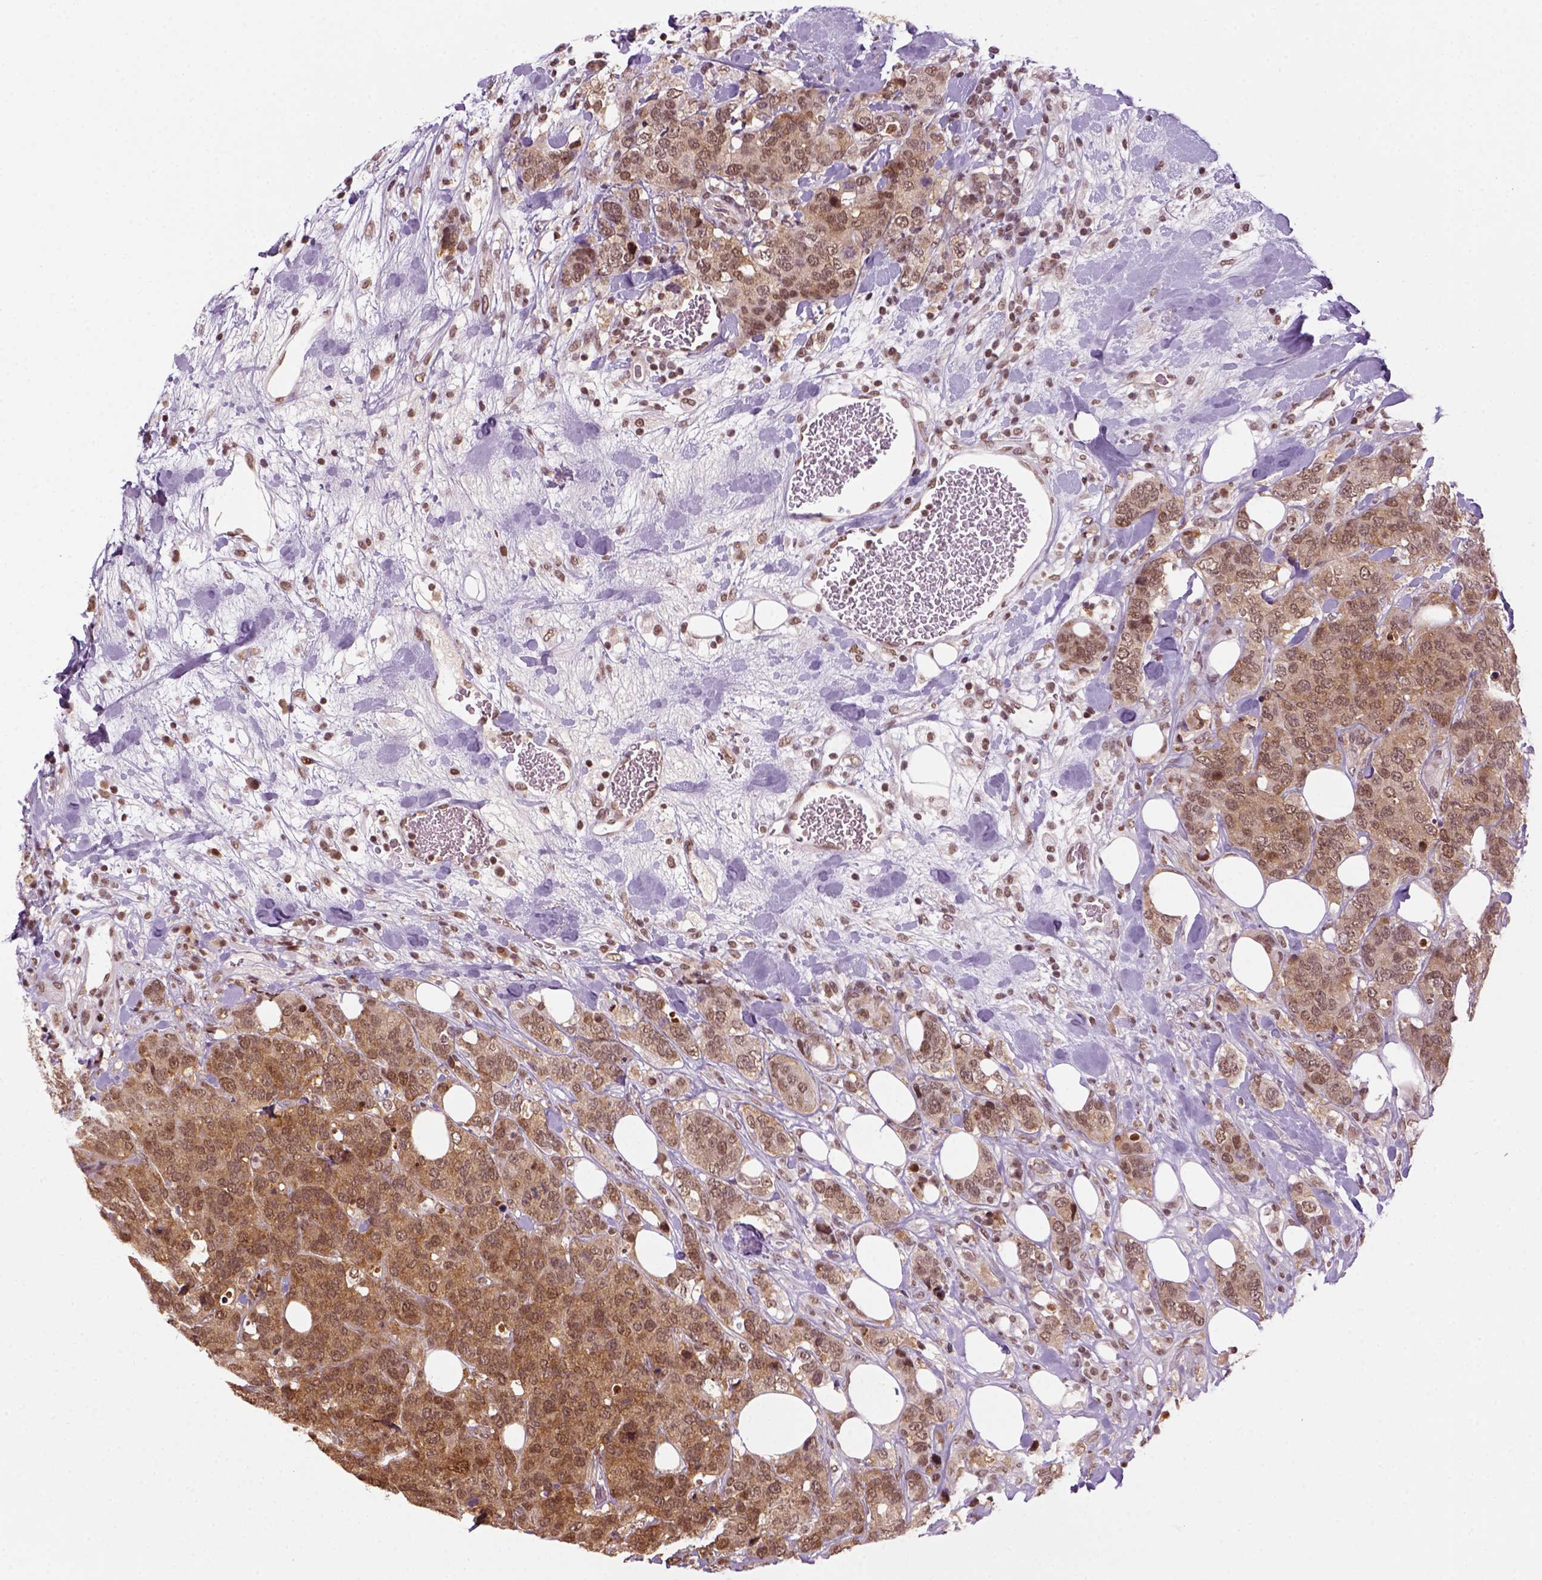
{"staining": {"intensity": "moderate", "quantity": ">75%", "location": "cytoplasmic/membranous,nuclear"}, "tissue": "breast cancer", "cell_type": "Tumor cells", "image_type": "cancer", "snomed": [{"axis": "morphology", "description": "Lobular carcinoma"}, {"axis": "topography", "description": "Breast"}], "caption": "This histopathology image shows IHC staining of human breast cancer (lobular carcinoma), with medium moderate cytoplasmic/membranous and nuclear positivity in approximately >75% of tumor cells.", "gene": "GOT1", "patient": {"sex": "female", "age": 59}}